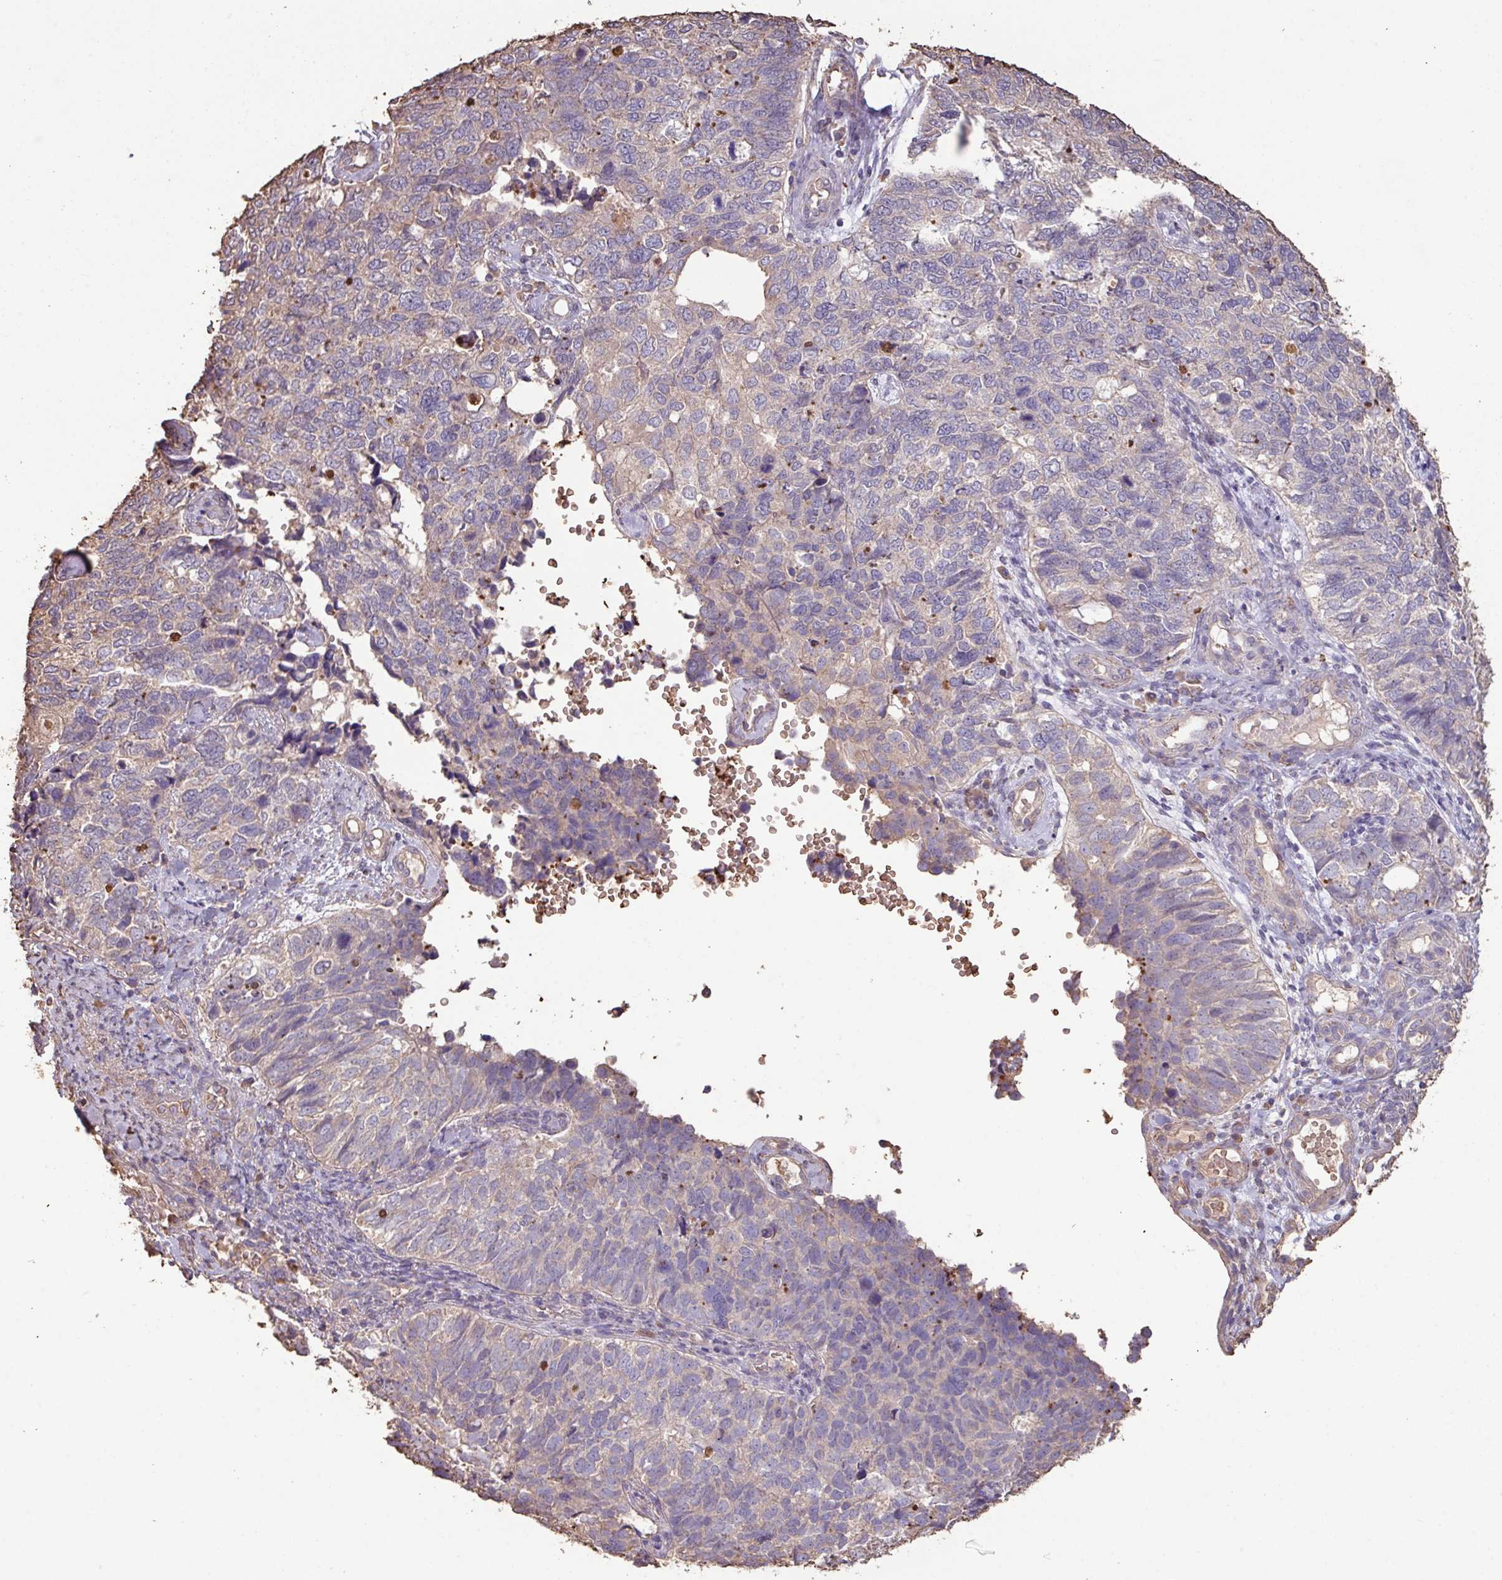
{"staining": {"intensity": "weak", "quantity": "25%-75%", "location": "cytoplasmic/membranous"}, "tissue": "cervical cancer", "cell_type": "Tumor cells", "image_type": "cancer", "snomed": [{"axis": "morphology", "description": "Squamous cell carcinoma, NOS"}, {"axis": "topography", "description": "Cervix"}], "caption": "Cervical cancer (squamous cell carcinoma) stained for a protein (brown) exhibits weak cytoplasmic/membranous positive expression in about 25%-75% of tumor cells.", "gene": "CAMK2B", "patient": {"sex": "female", "age": 63}}